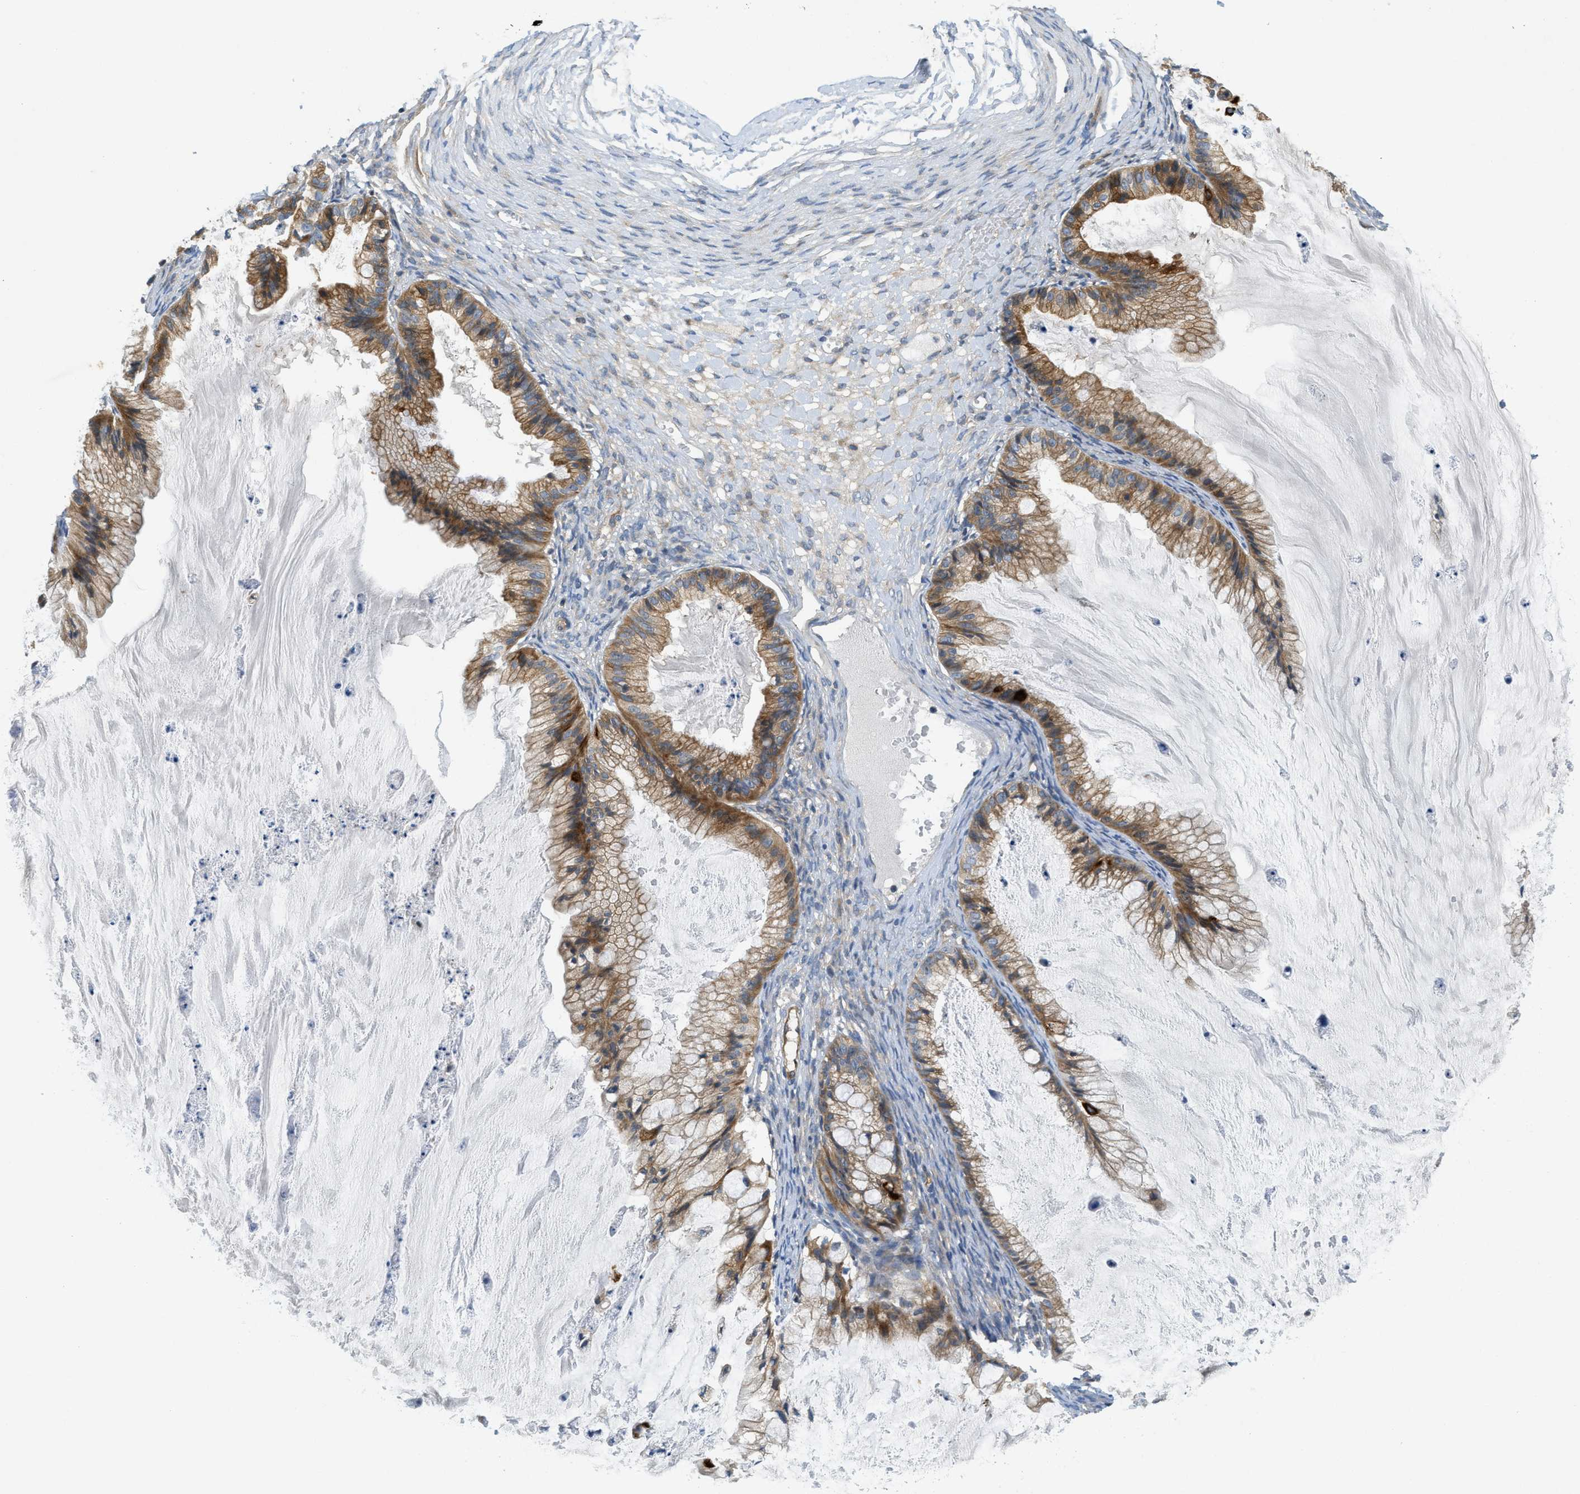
{"staining": {"intensity": "moderate", "quantity": ">75%", "location": "cytoplasmic/membranous"}, "tissue": "ovarian cancer", "cell_type": "Tumor cells", "image_type": "cancer", "snomed": [{"axis": "morphology", "description": "Cystadenocarcinoma, mucinous, NOS"}, {"axis": "topography", "description": "Ovary"}], "caption": "This photomicrograph demonstrates ovarian cancer stained with immunohistochemistry (IHC) to label a protein in brown. The cytoplasmic/membranous of tumor cells show moderate positivity for the protein. Nuclei are counter-stained blue.", "gene": "RIPK2", "patient": {"sex": "female", "age": 57}}